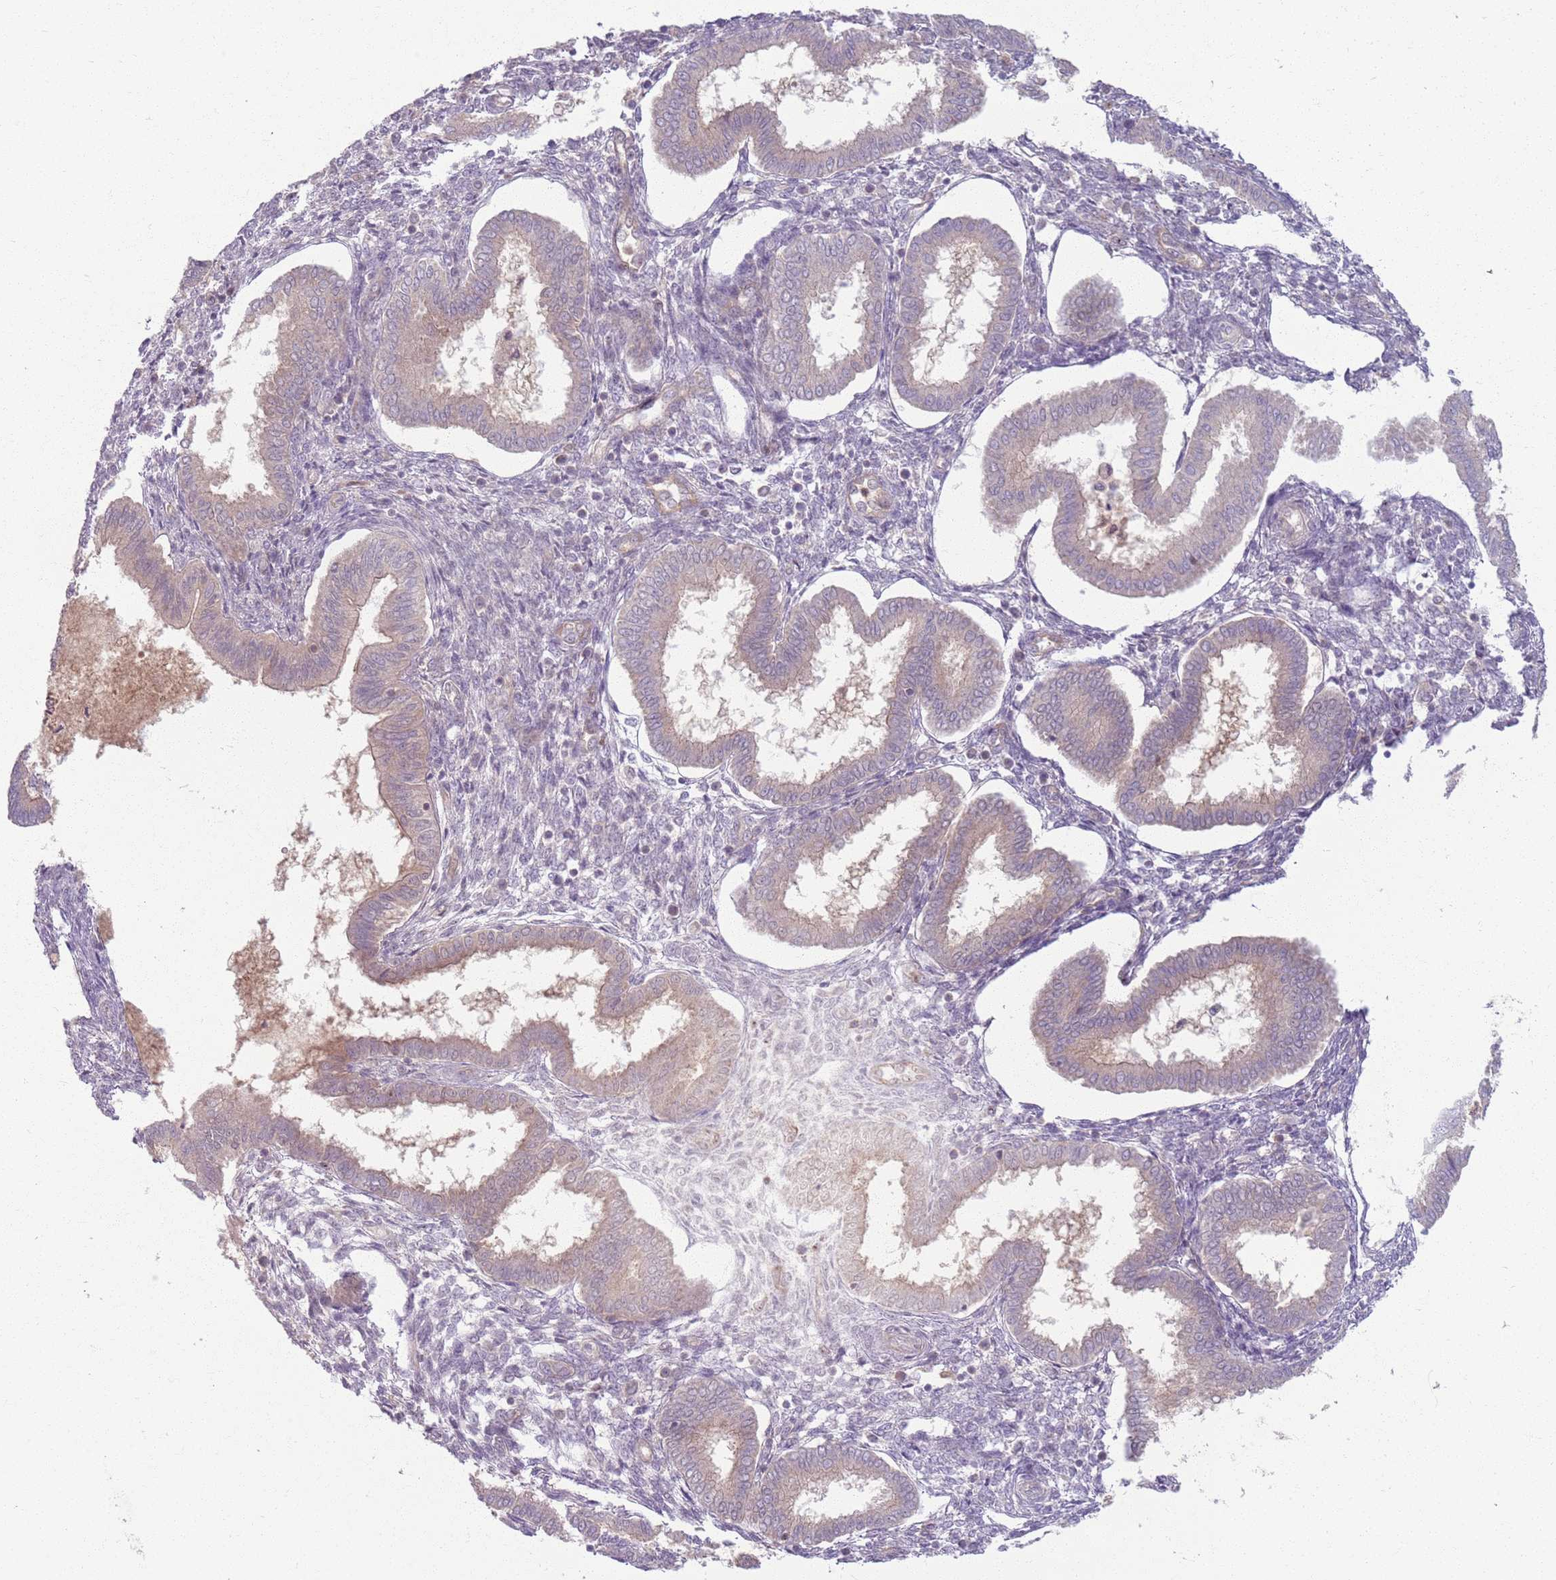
{"staining": {"intensity": "negative", "quantity": "none", "location": "none"}, "tissue": "endometrium", "cell_type": "Cells in endometrial stroma", "image_type": "normal", "snomed": [{"axis": "morphology", "description": "Normal tissue, NOS"}, {"axis": "topography", "description": "Endometrium"}], "caption": "Immunohistochemical staining of normal human endometrium shows no significant positivity in cells in endometrial stroma. (Stains: DAB immunohistochemistry (IHC) with hematoxylin counter stain, Microscopy: brightfield microscopy at high magnification).", "gene": "ZDHHC2", "patient": {"sex": "female", "age": 24}}